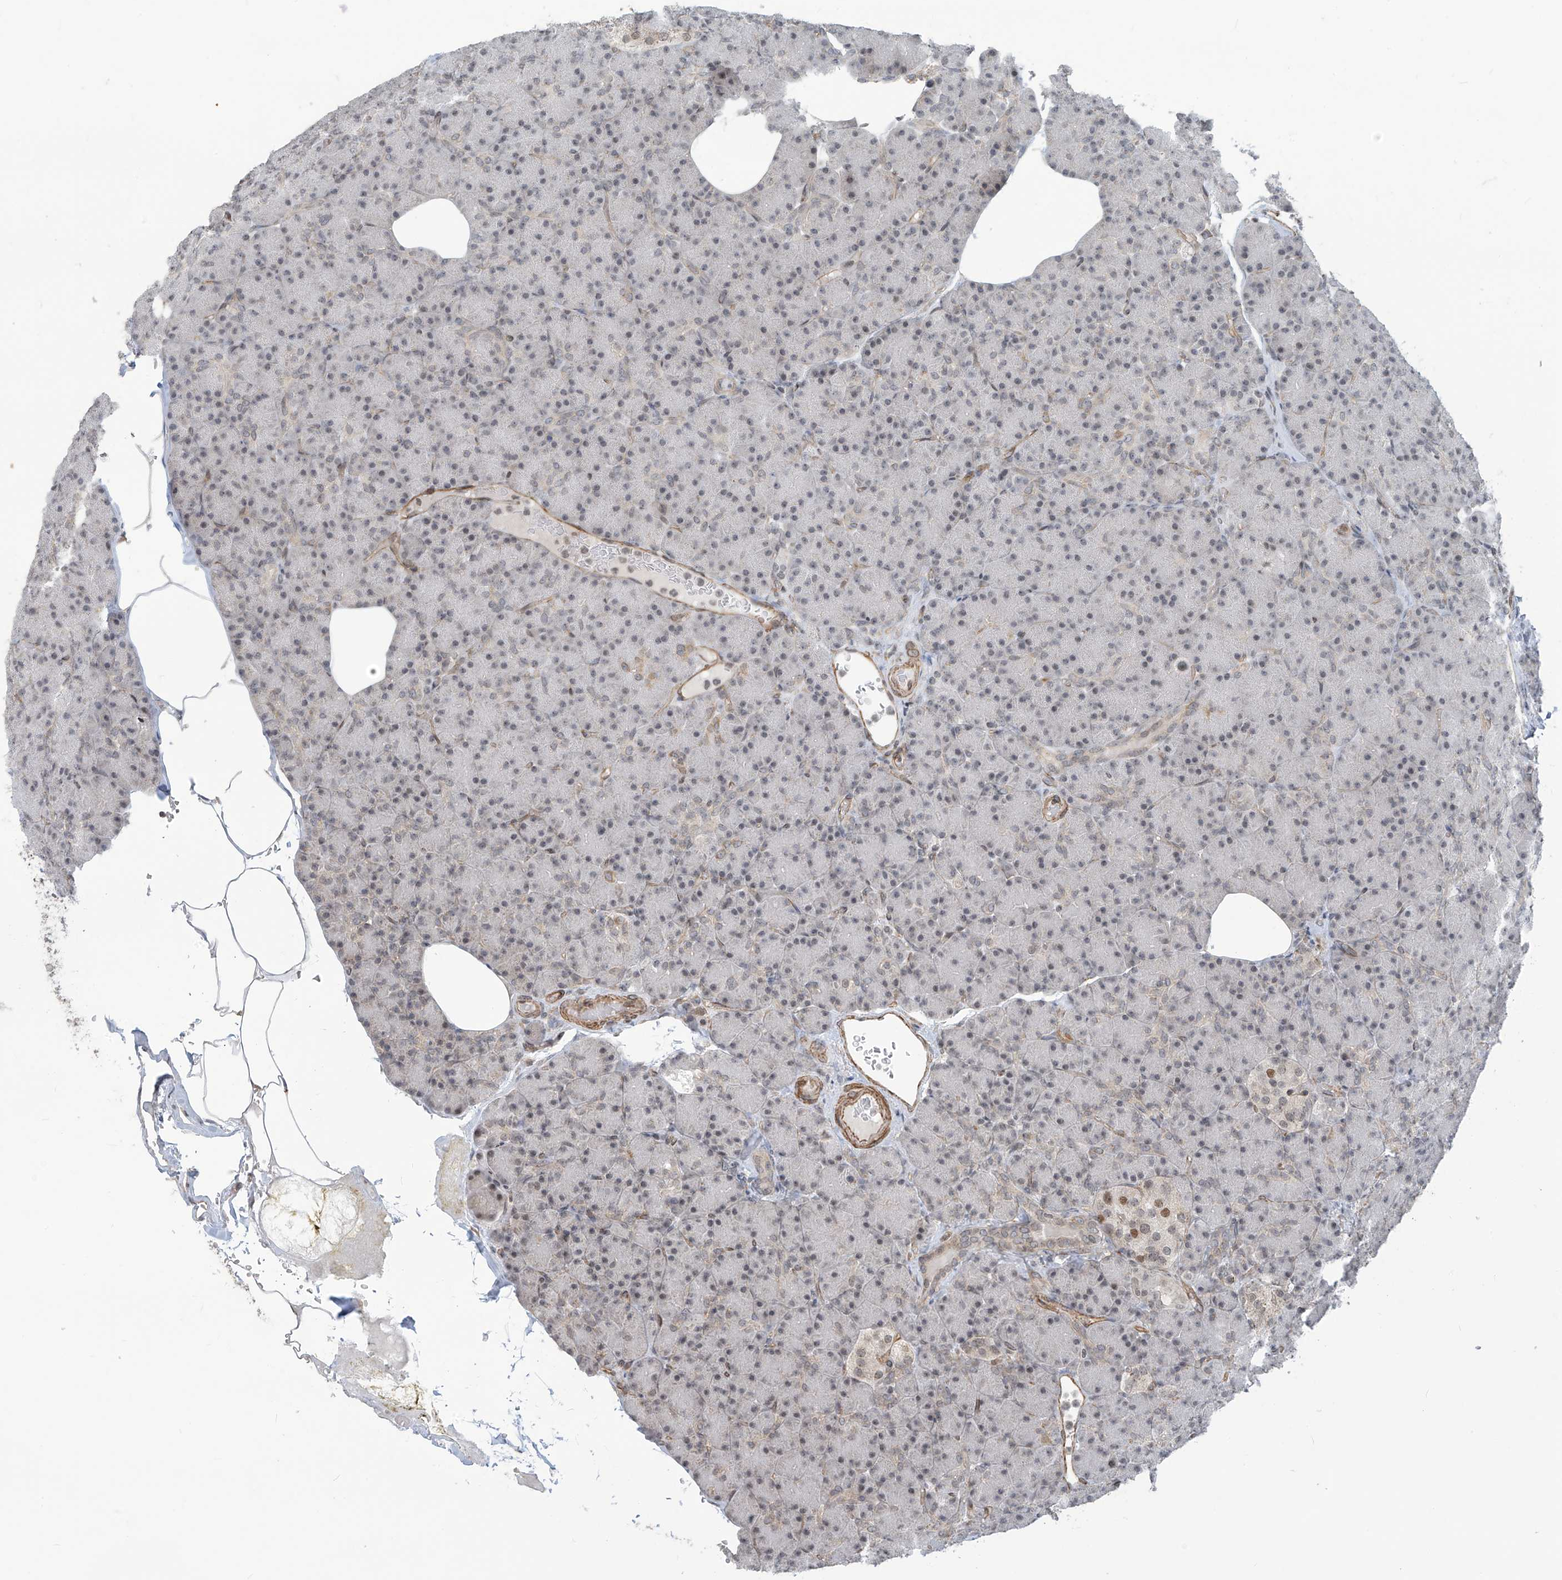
{"staining": {"intensity": "weak", "quantity": "25%-75%", "location": "nuclear"}, "tissue": "pancreas", "cell_type": "Exocrine glandular cells", "image_type": "normal", "snomed": [{"axis": "morphology", "description": "Normal tissue, NOS"}, {"axis": "topography", "description": "Pancreas"}], "caption": "Normal pancreas reveals weak nuclear expression in about 25%-75% of exocrine glandular cells The staining is performed using DAB (3,3'-diaminobenzidine) brown chromogen to label protein expression. The nuclei are counter-stained blue using hematoxylin..", "gene": "METAP1D", "patient": {"sex": "female", "age": 43}}